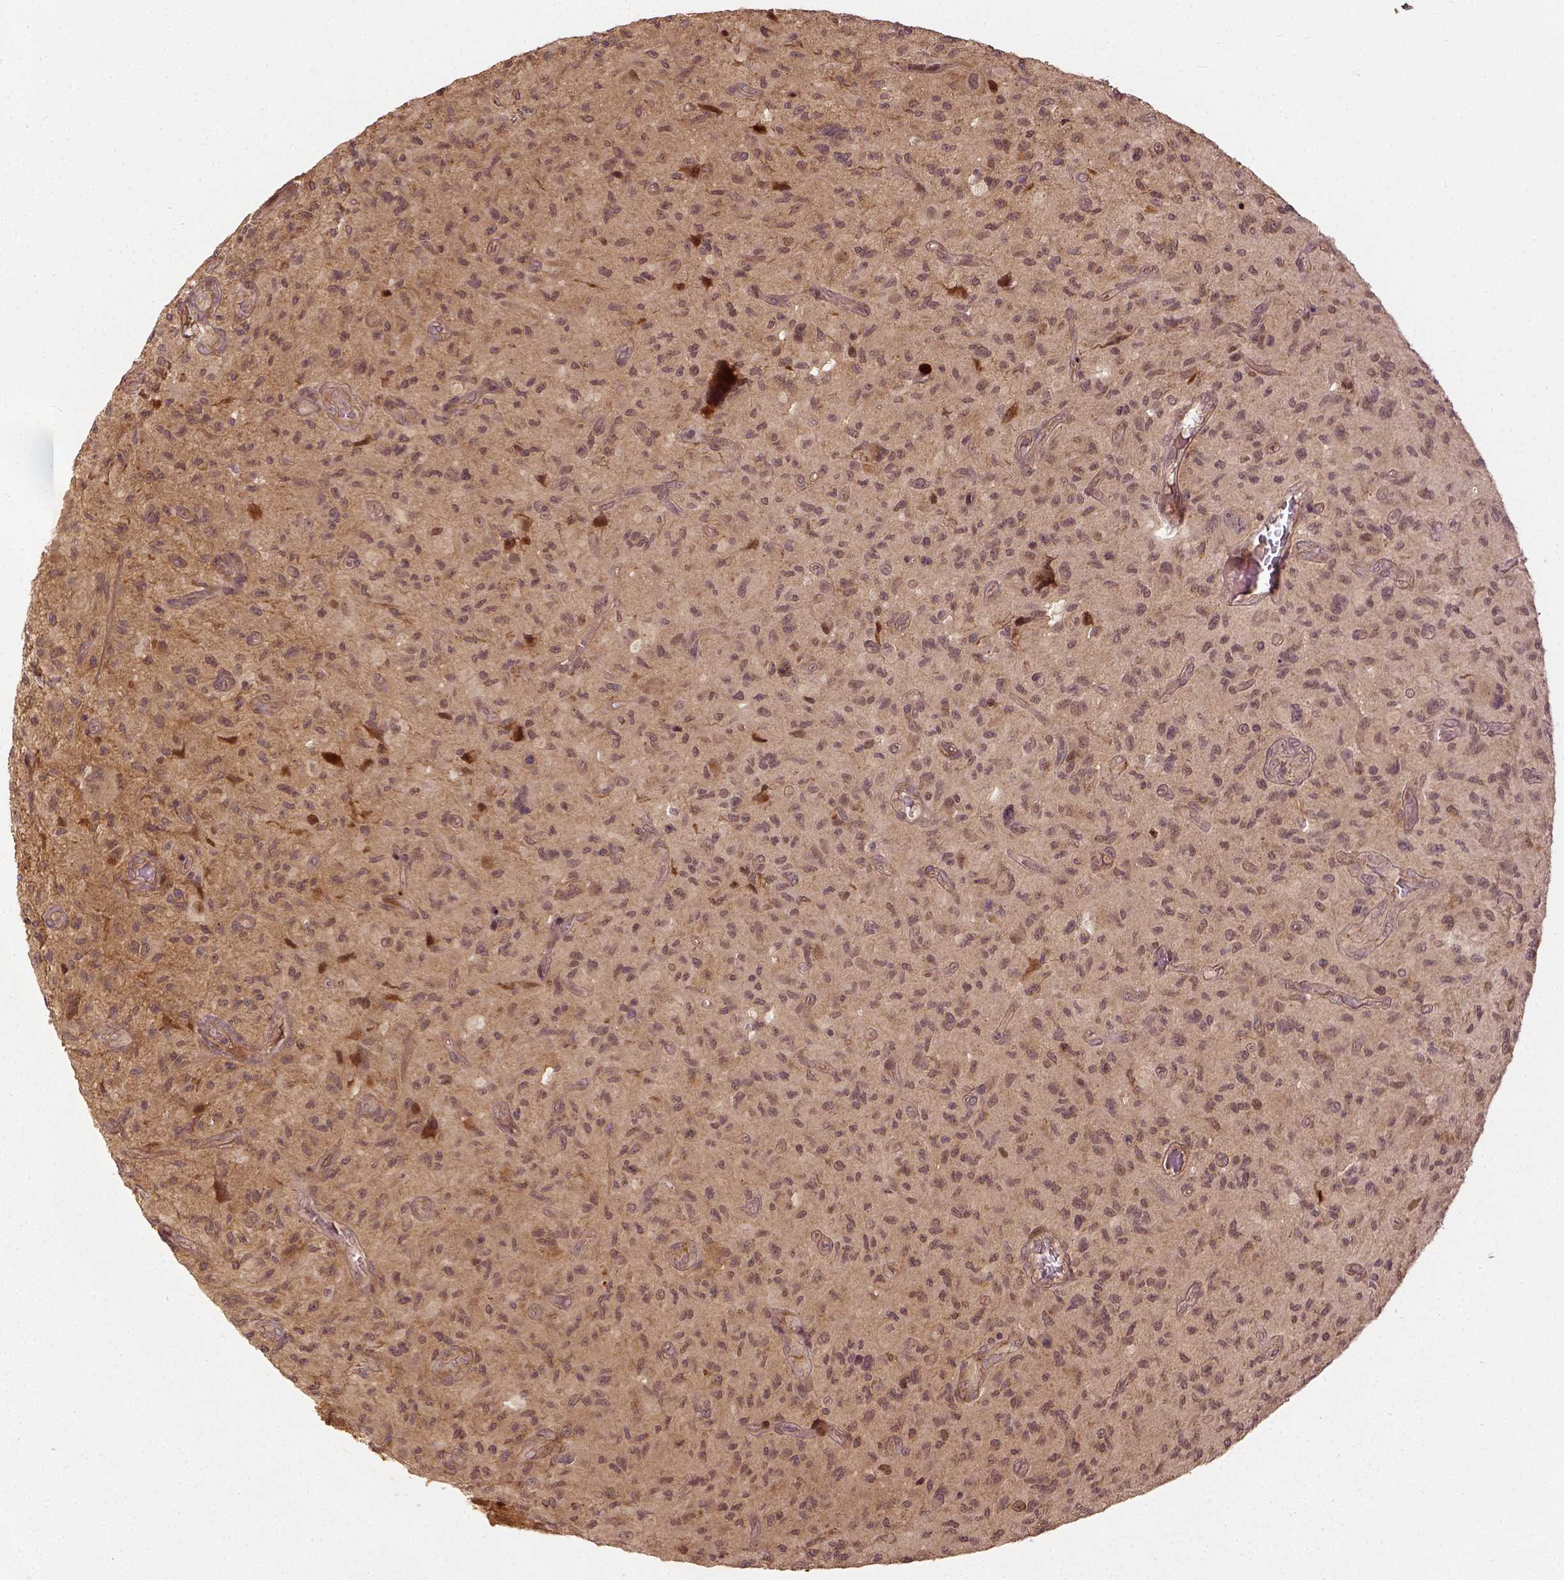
{"staining": {"intensity": "weak", "quantity": "25%-75%", "location": "cytoplasmic/membranous"}, "tissue": "glioma", "cell_type": "Tumor cells", "image_type": "cancer", "snomed": [{"axis": "morphology", "description": "Glioma, malignant, NOS"}, {"axis": "morphology", "description": "Glioma, malignant, High grade"}, {"axis": "topography", "description": "Brain"}], "caption": "The photomicrograph displays a brown stain indicating the presence of a protein in the cytoplasmic/membranous of tumor cells in malignant glioma. (brown staining indicates protein expression, while blue staining denotes nuclei).", "gene": "VEGFA", "patient": {"sex": "female", "age": 71}}